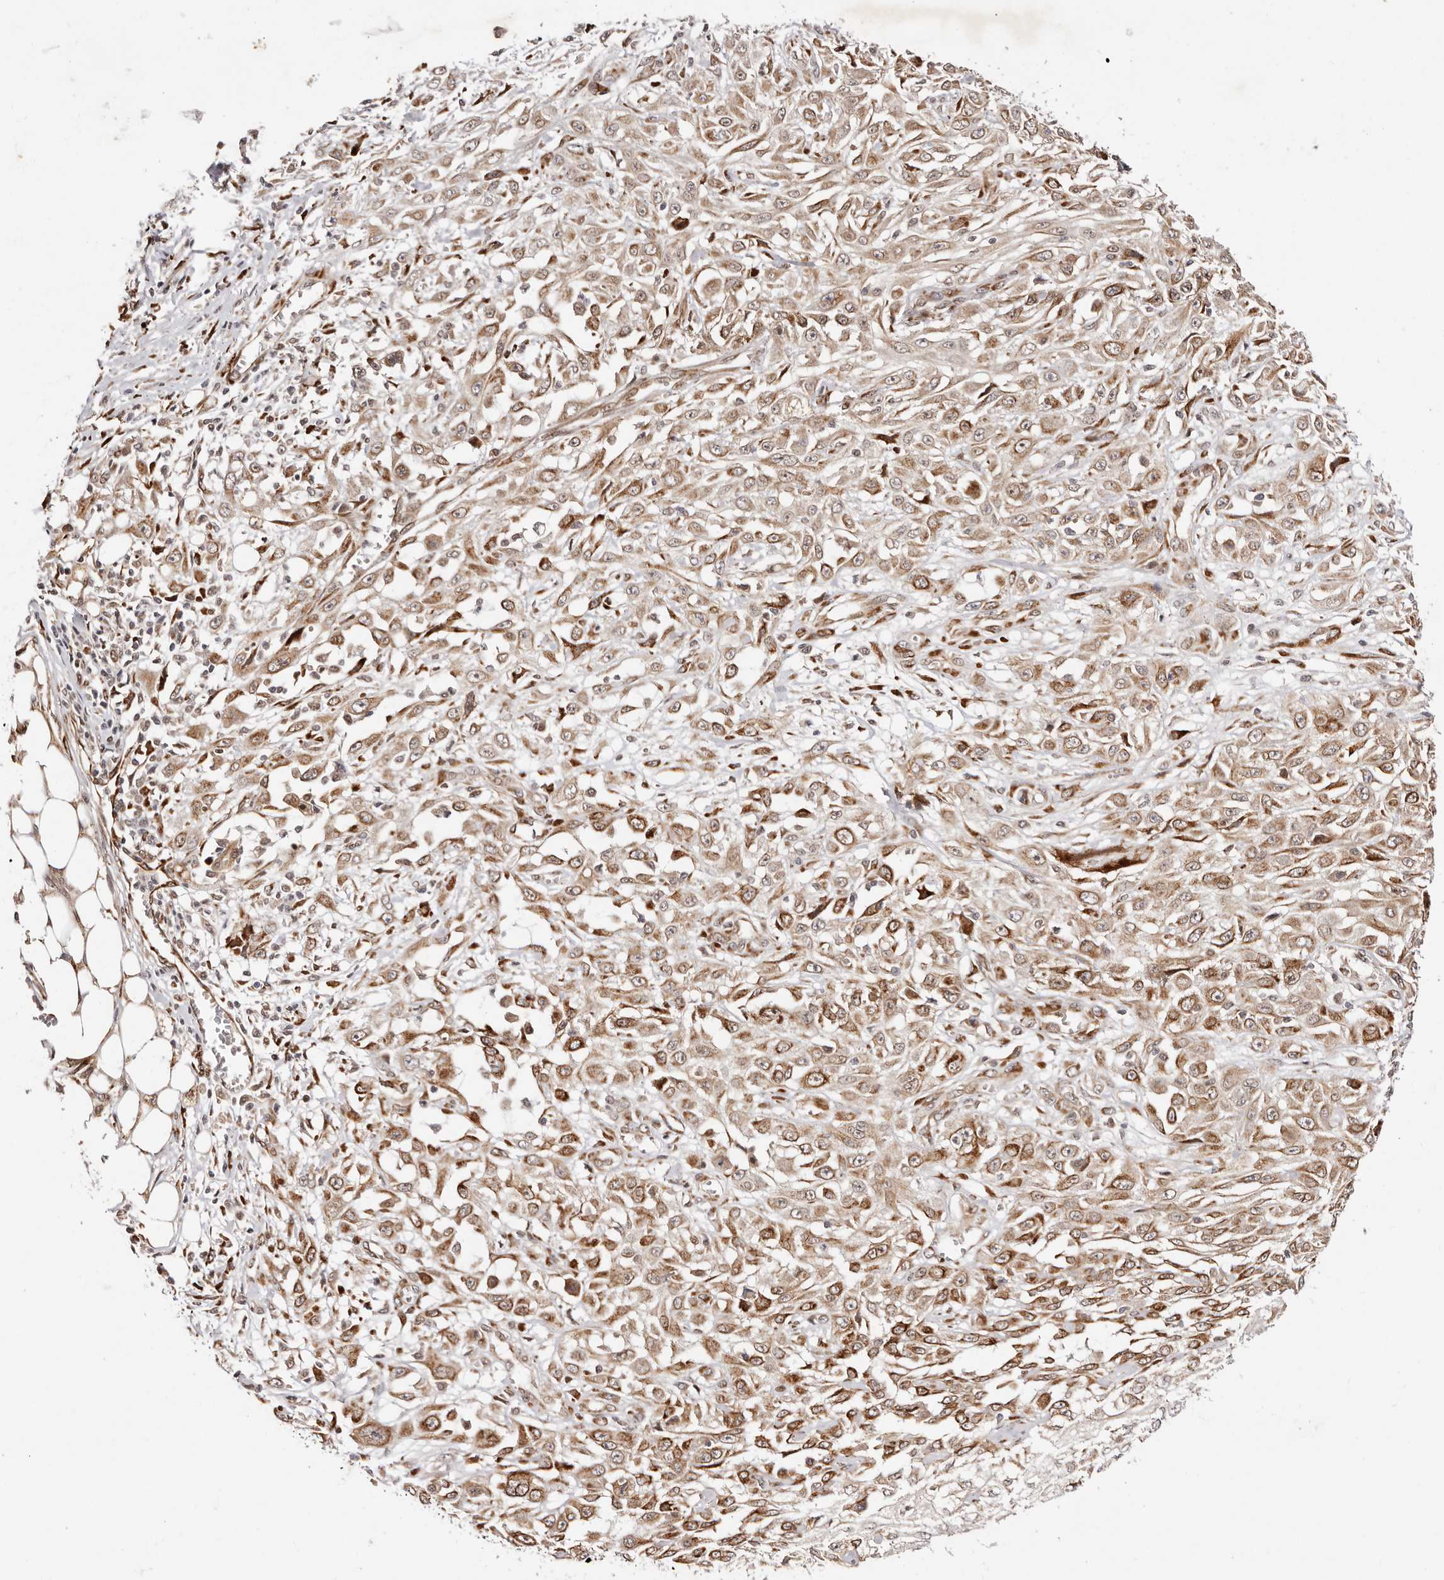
{"staining": {"intensity": "moderate", "quantity": ">75%", "location": "cytoplasmic/membranous"}, "tissue": "skin cancer", "cell_type": "Tumor cells", "image_type": "cancer", "snomed": [{"axis": "morphology", "description": "Squamous cell carcinoma, NOS"}, {"axis": "morphology", "description": "Squamous cell carcinoma, metastatic, NOS"}, {"axis": "topography", "description": "Skin"}, {"axis": "topography", "description": "Lymph node"}], "caption": "This image reveals IHC staining of human skin cancer, with medium moderate cytoplasmic/membranous staining in approximately >75% of tumor cells.", "gene": "BCL2L15", "patient": {"sex": "male", "age": 75}}